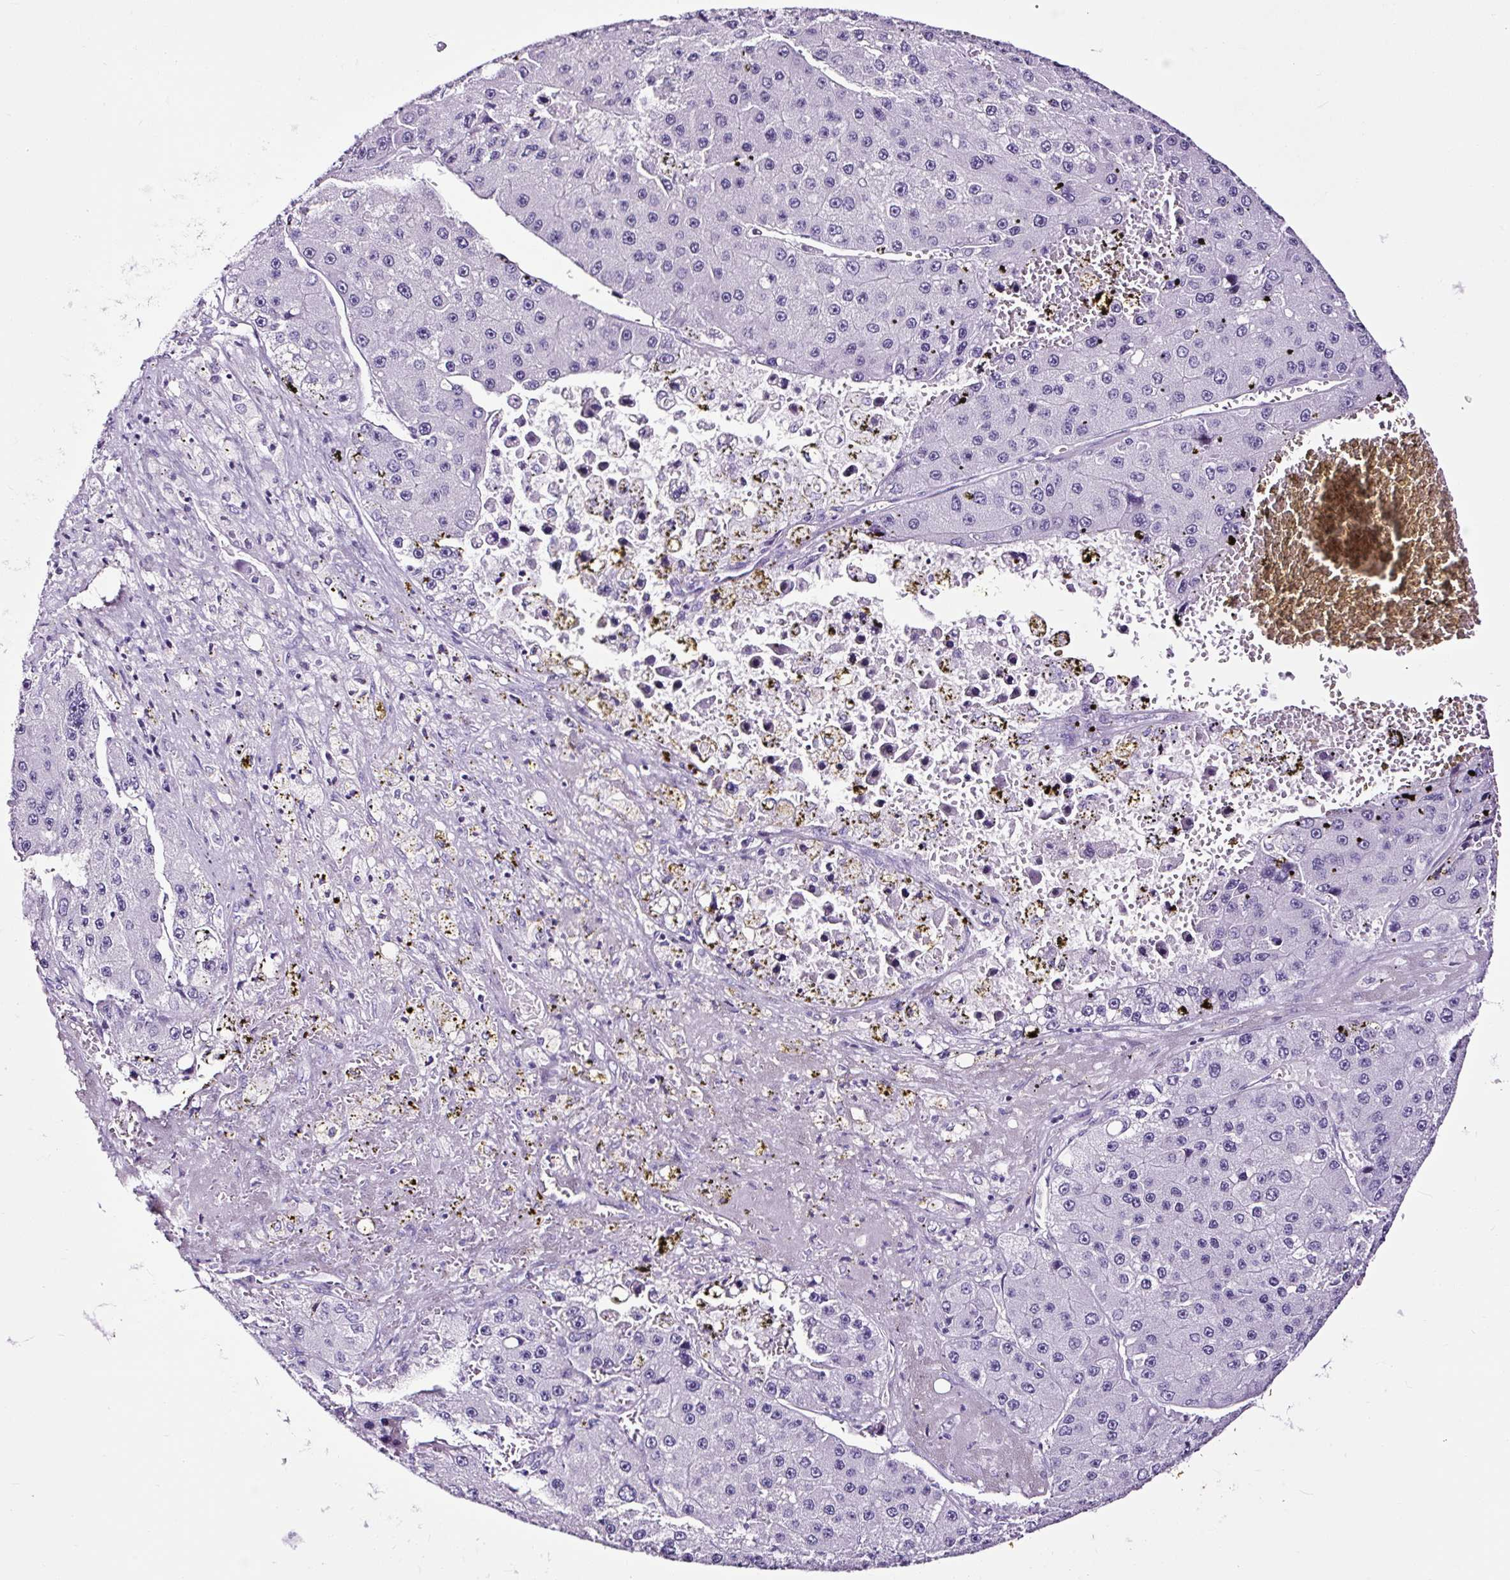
{"staining": {"intensity": "negative", "quantity": "none", "location": "none"}, "tissue": "liver cancer", "cell_type": "Tumor cells", "image_type": "cancer", "snomed": [{"axis": "morphology", "description": "Carcinoma, Hepatocellular, NOS"}, {"axis": "topography", "description": "Liver"}], "caption": "DAB (3,3'-diaminobenzidine) immunohistochemical staining of liver cancer (hepatocellular carcinoma) displays no significant expression in tumor cells.", "gene": "NPHS2", "patient": {"sex": "female", "age": 73}}